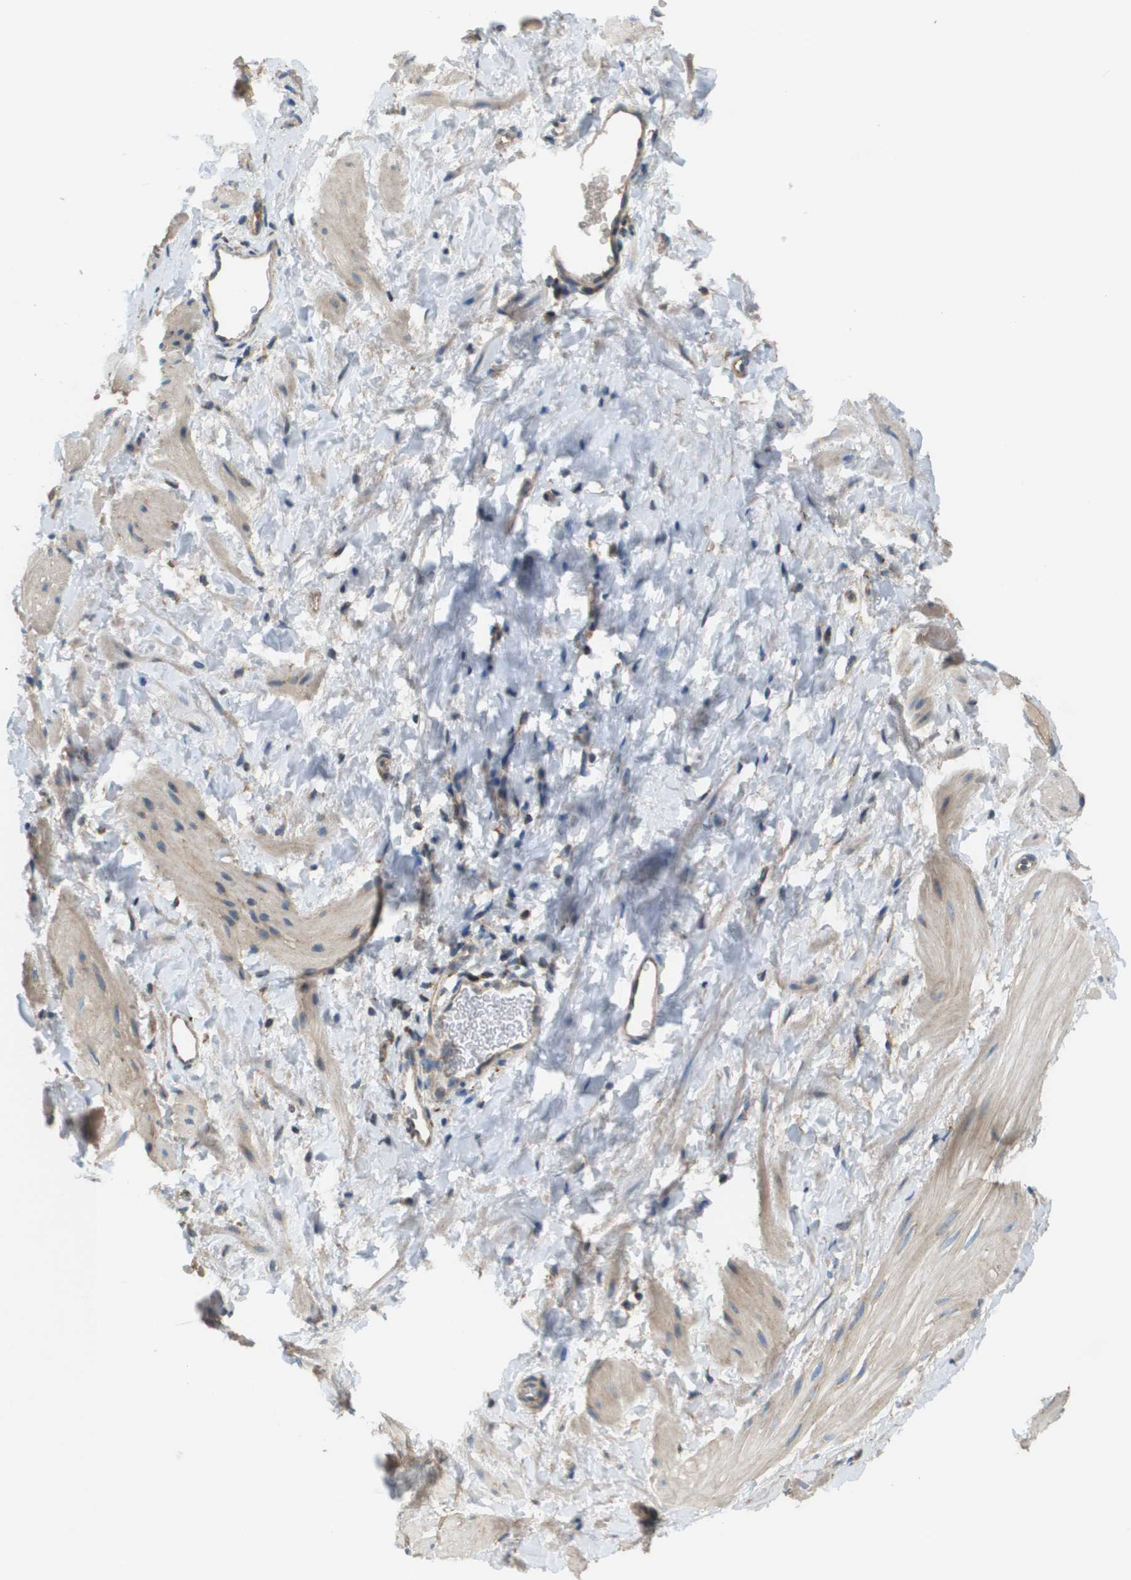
{"staining": {"intensity": "weak", "quantity": "<25%", "location": "cytoplasmic/membranous"}, "tissue": "smooth muscle", "cell_type": "Smooth muscle cells", "image_type": "normal", "snomed": [{"axis": "morphology", "description": "Normal tissue, NOS"}, {"axis": "topography", "description": "Smooth muscle"}], "caption": "High magnification brightfield microscopy of benign smooth muscle stained with DAB (3,3'-diaminobenzidine) (brown) and counterstained with hematoxylin (blue): smooth muscle cells show no significant positivity. The staining was performed using DAB (3,3'-diaminobenzidine) to visualize the protein expression in brown, while the nuclei were stained in blue with hematoxylin (Magnification: 20x).", "gene": "NRK", "patient": {"sex": "male", "age": 16}}